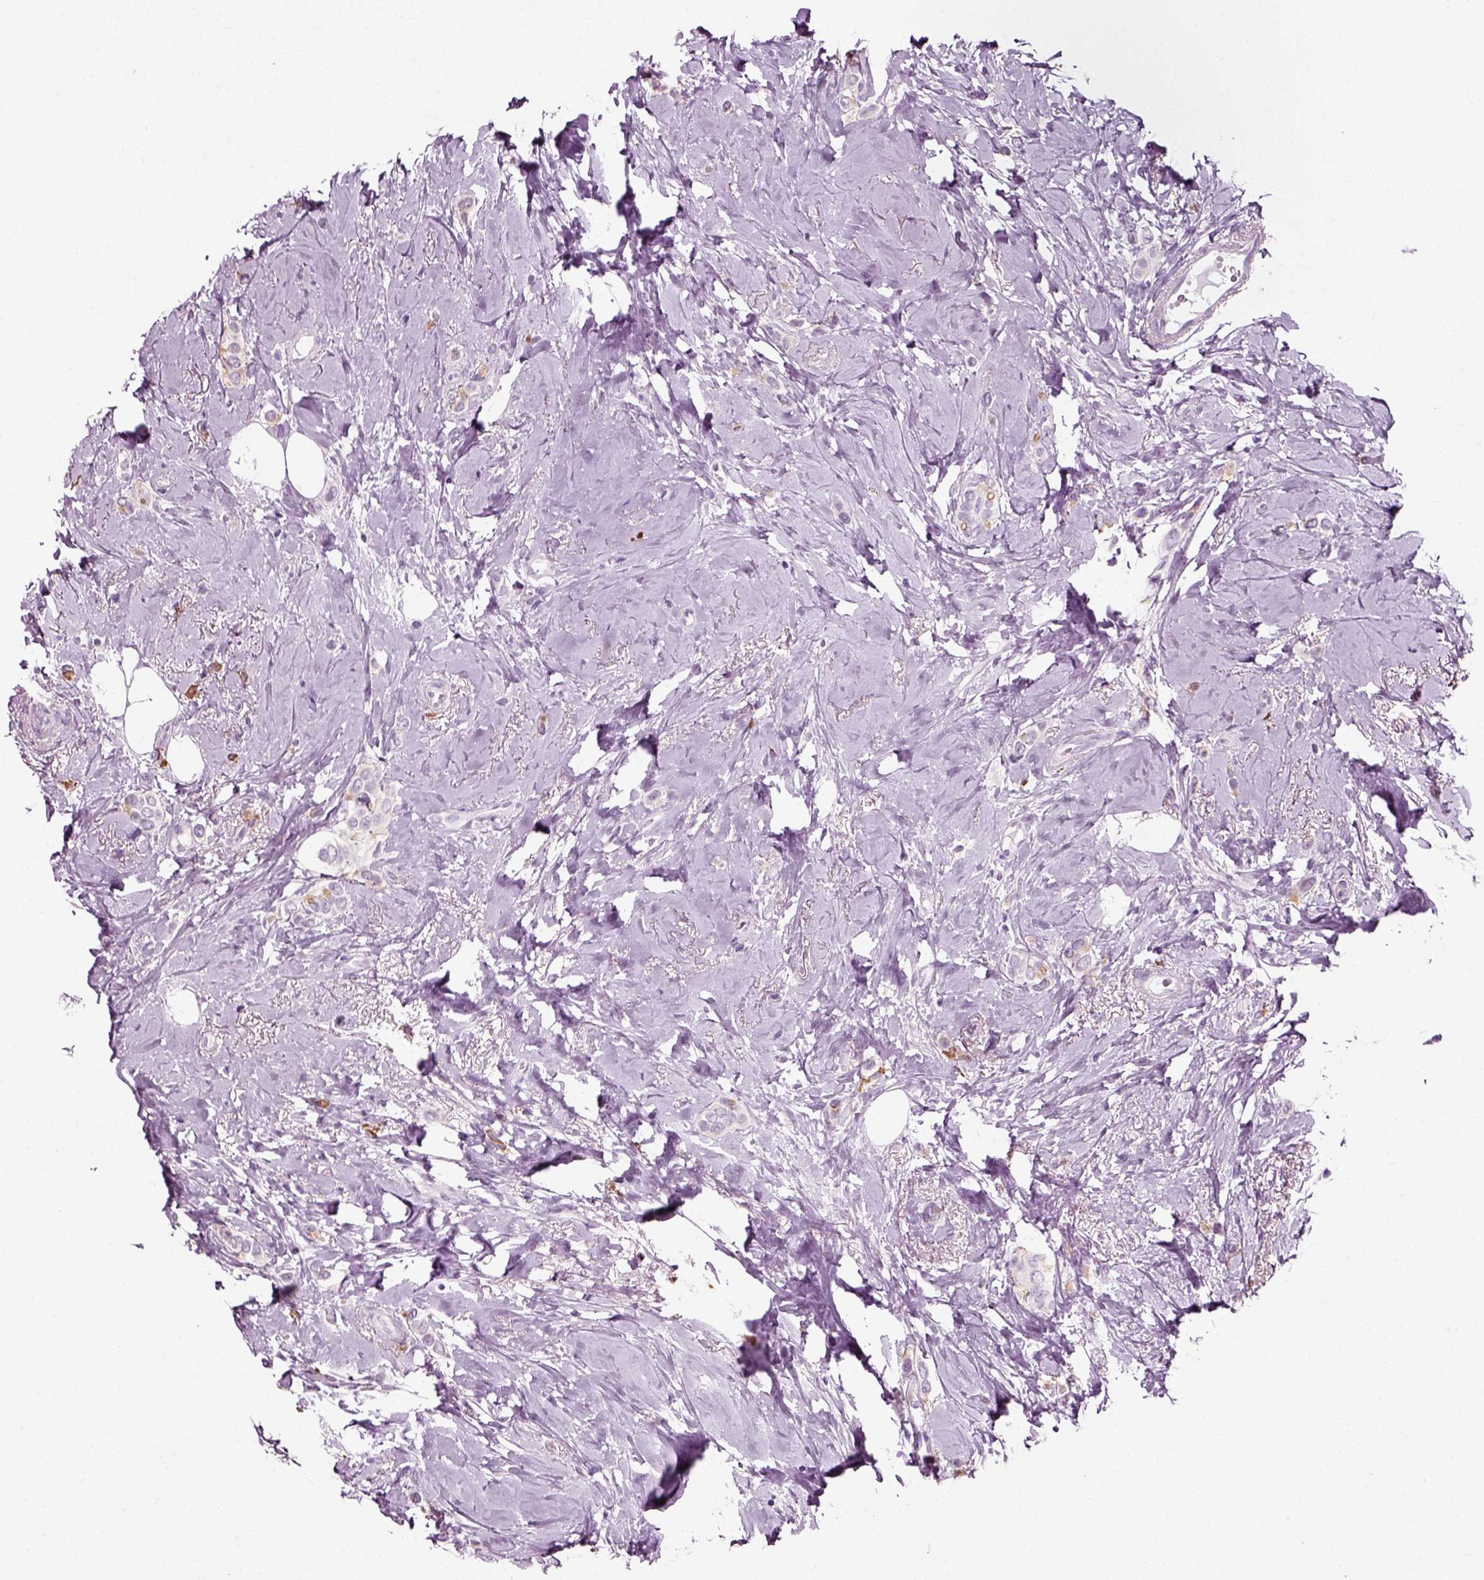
{"staining": {"intensity": "weak", "quantity": "<25%", "location": "cytoplasmic/membranous"}, "tissue": "breast cancer", "cell_type": "Tumor cells", "image_type": "cancer", "snomed": [{"axis": "morphology", "description": "Lobular carcinoma"}, {"axis": "topography", "description": "Breast"}], "caption": "IHC image of neoplastic tissue: lobular carcinoma (breast) stained with DAB (3,3'-diaminobenzidine) reveals no significant protein positivity in tumor cells.", "gene": "SLC26A8", "patient": {"sex": "female", "age": 66}}